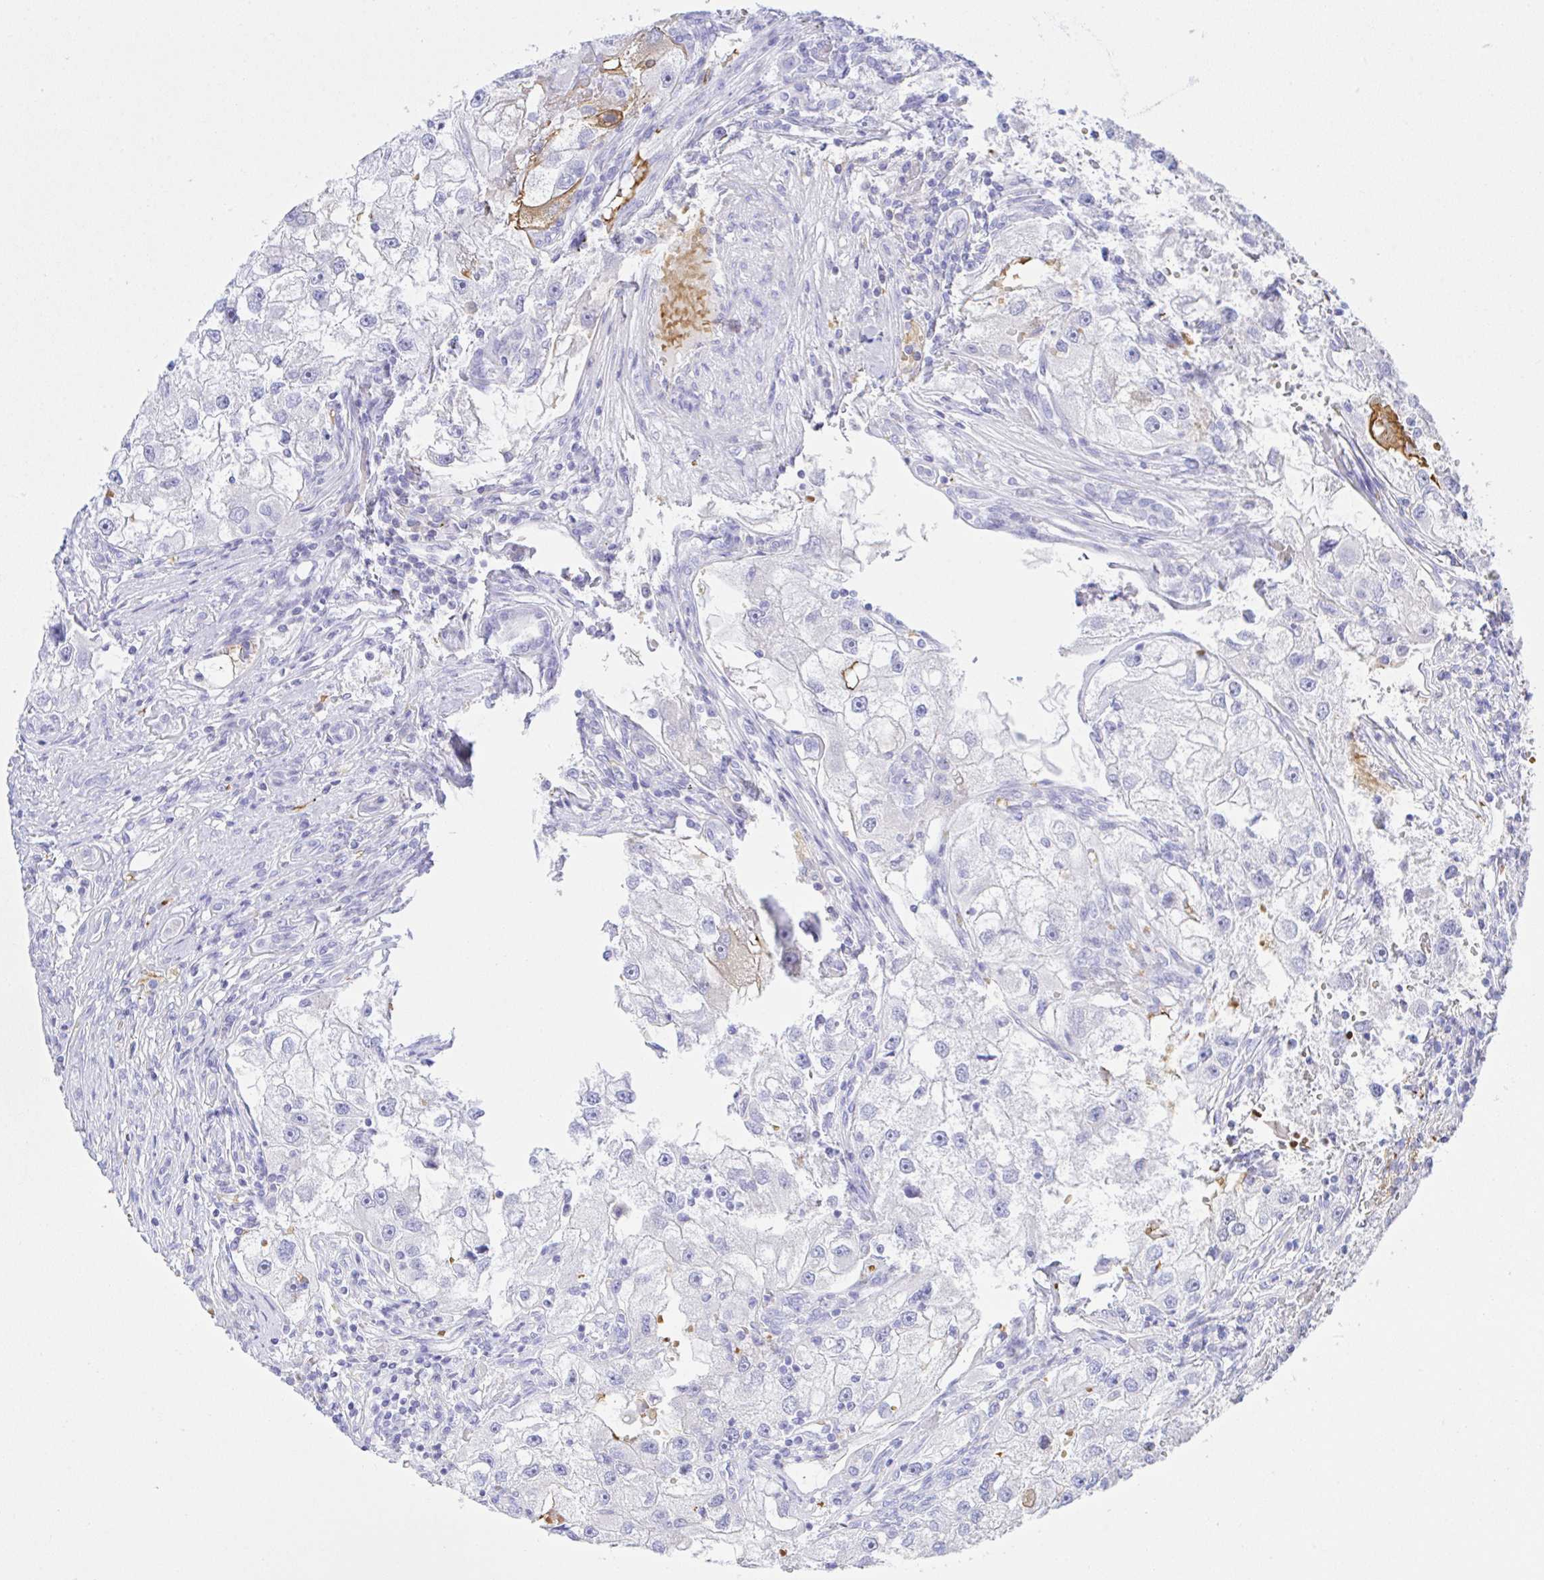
{"staining": {"intensity": "negative", "quantity": "none", "location": "none"}, "tissue": "renal cancer", "cell_type": "Tumor cells", "image_type": "cancer", "snomed": [{"axis": "morphology", "description": "Adenocarcinoma, NOS"}, {"axis": "topography", "description": "Kidney"}], "caption": "Immunohistochemistry image of human renal adenocarcinoma stained for a protein (brown), which shows no positivity in tumor cells. Nuclei are stained in blue.", "gene": "ZNF221", "patient": {"sex": "male", "age": 63}}